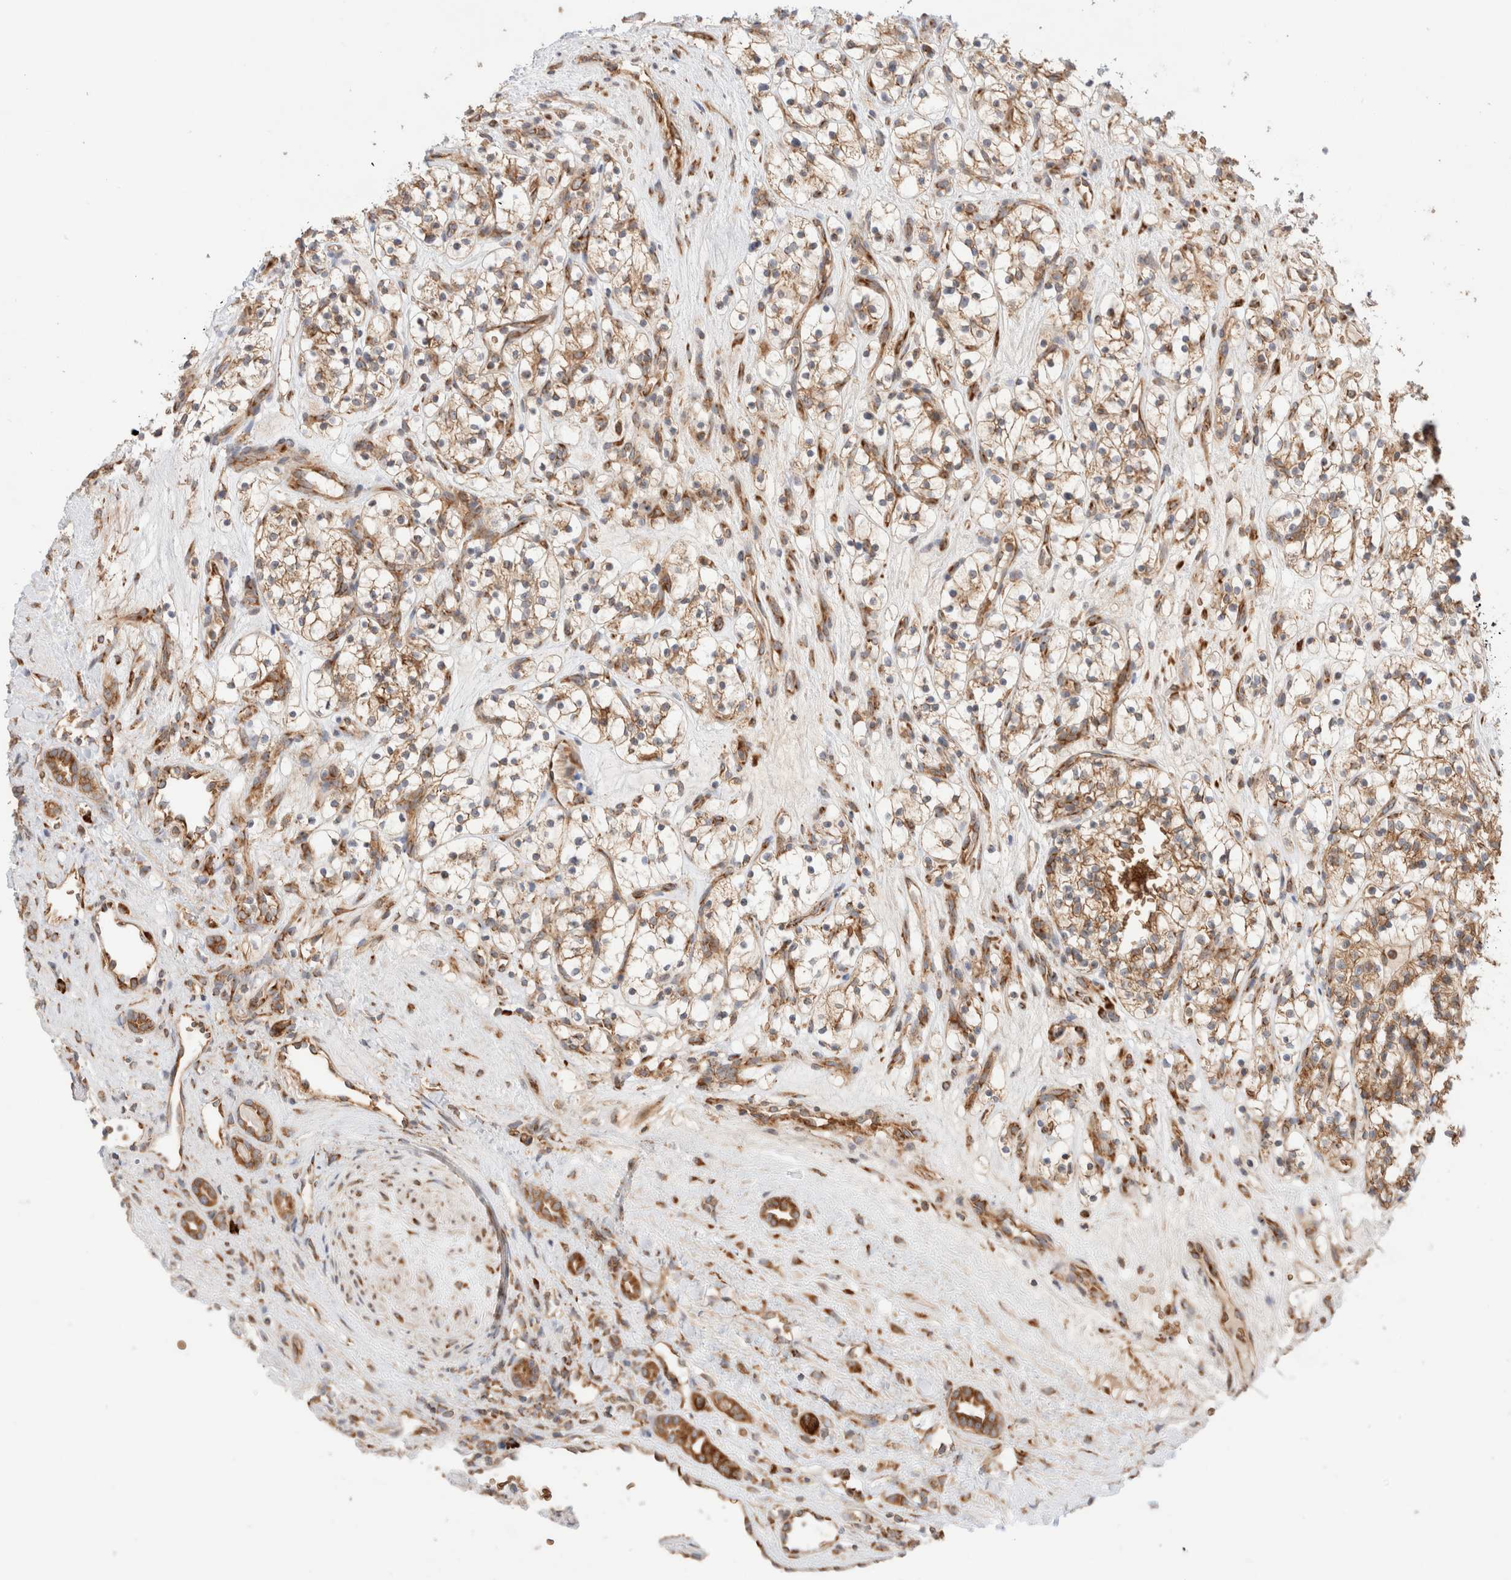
{"staining": {"intensity": "moderate", "quantity": ">75%", "location": "cytoplasmic/membranous"}, "tissue": "renal cancer", "cell_type": "Tumor cells", "image_type": "cancer", "snomed": [{"axis": "morphology", "description": "Adenocarcinoma, NOS"}, {"axis": "topography", "description": "Kidney"}], "caption": "A histopathology image of renal cancer (adenocarcinoma) stained for a protein displays moderate cytoplasmic/membranous brown staining in tumor cells. The protein of interest is stained brown, and the nuclei are stained in blue (DAB (3,3'-diaminobenzidine) IHC with brightfield microscopy, high magnification).", "gene": "UTS2B", "patient": {"sex": "female", "age": 57}}